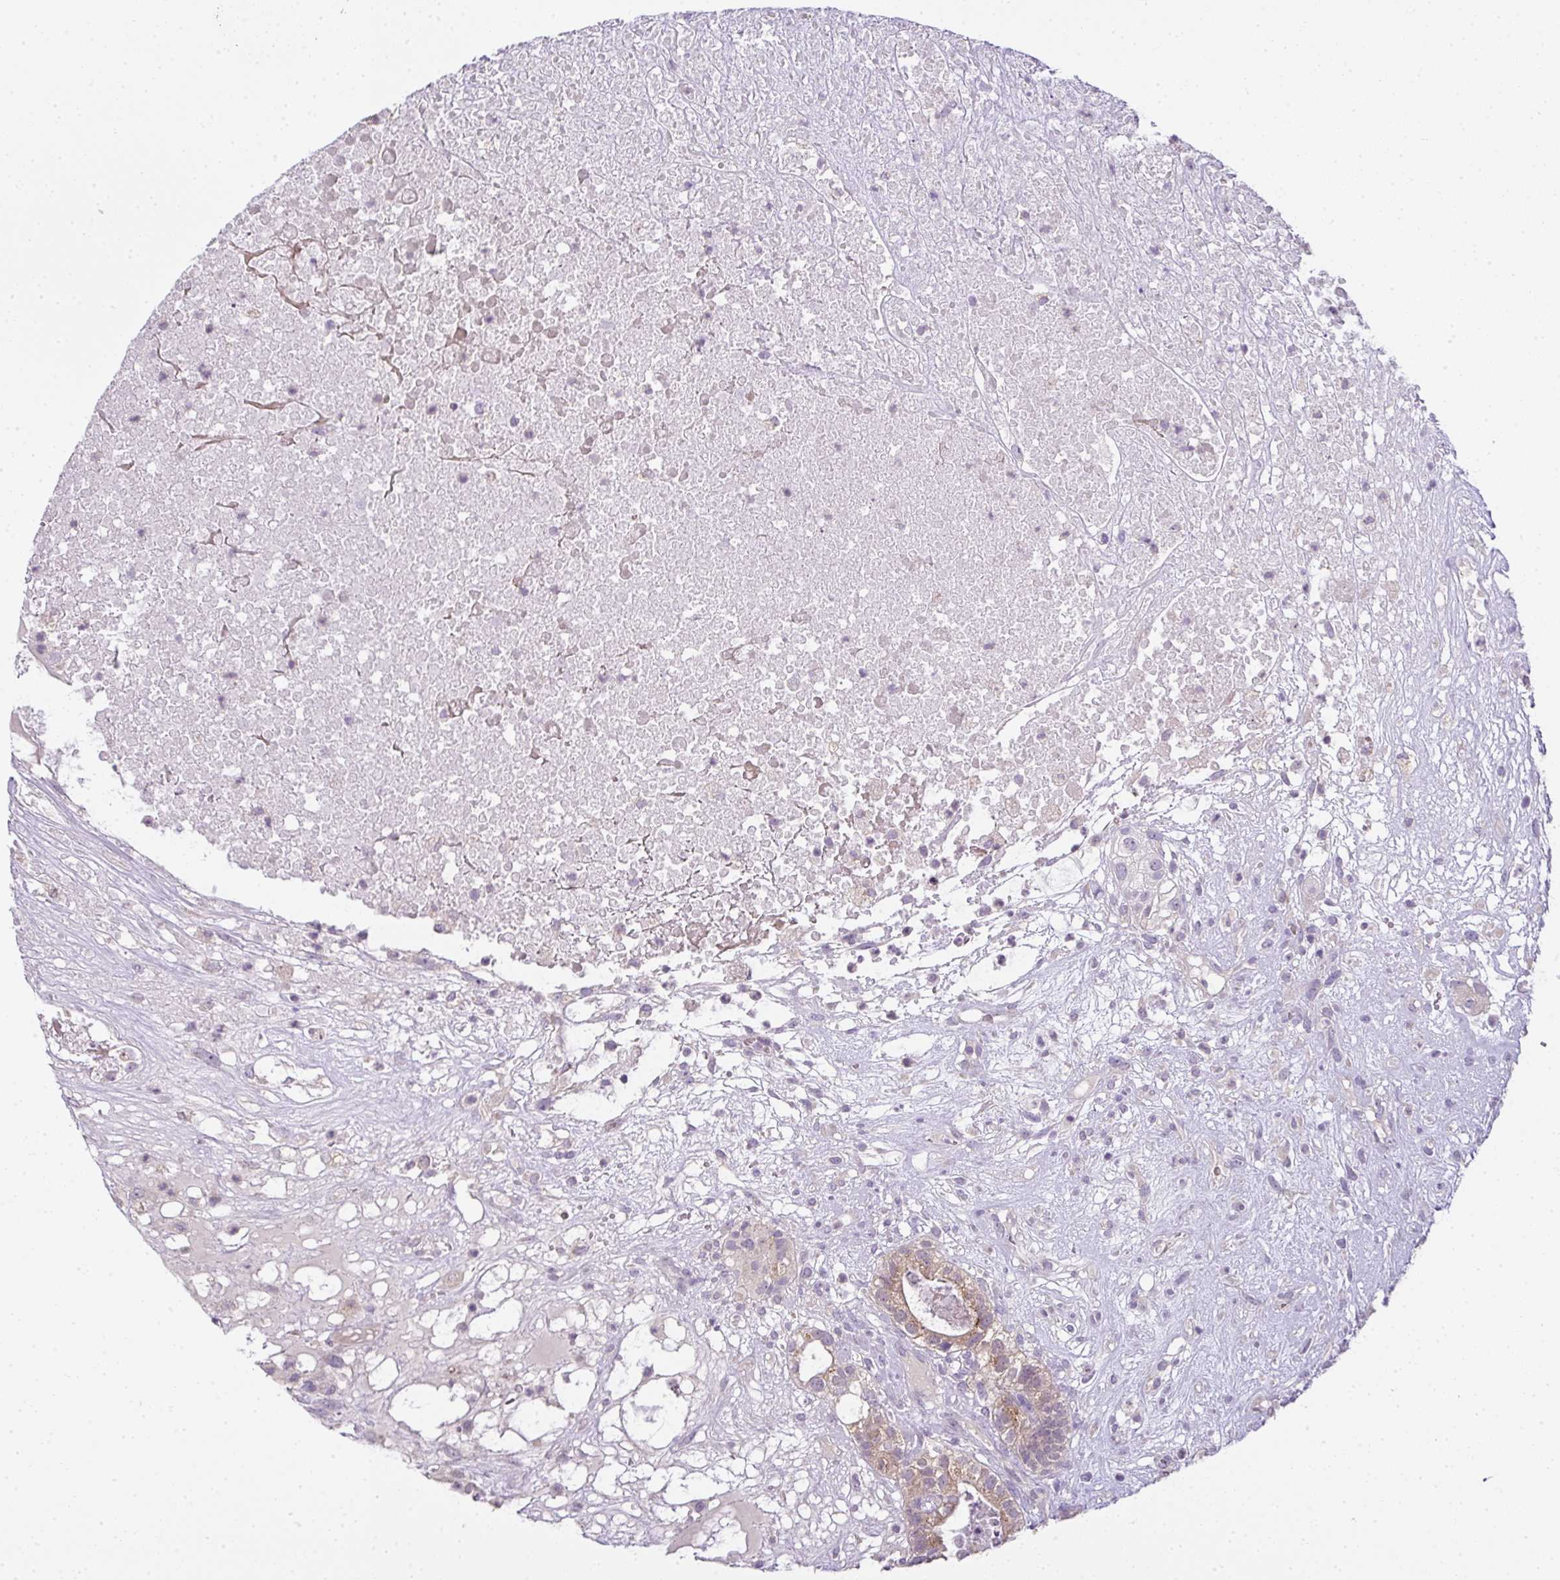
{"staining": {"intensity": "weak", "quantity": ">75%", "location": "cytoplasmic/membranous"}, "tissue": "testis cancer", "cell_type": "Tumor cells", "image_type": "cancer", "snomed": [{"axis": "morphology", "description": "Seminoma, NOS"}, {"axis": "morphology", "description": "Carcinoma, Embryonal, NOS"}, {"axis": "topography", "description": "Testis"}], "caption": "This is an image of IHC staining of testis seminoma, which shows weak expression in the cytoplasmic/membranous of tumor cells.", "gene": "CMPK1", "patient": {"sex": "male", "age": 41}}